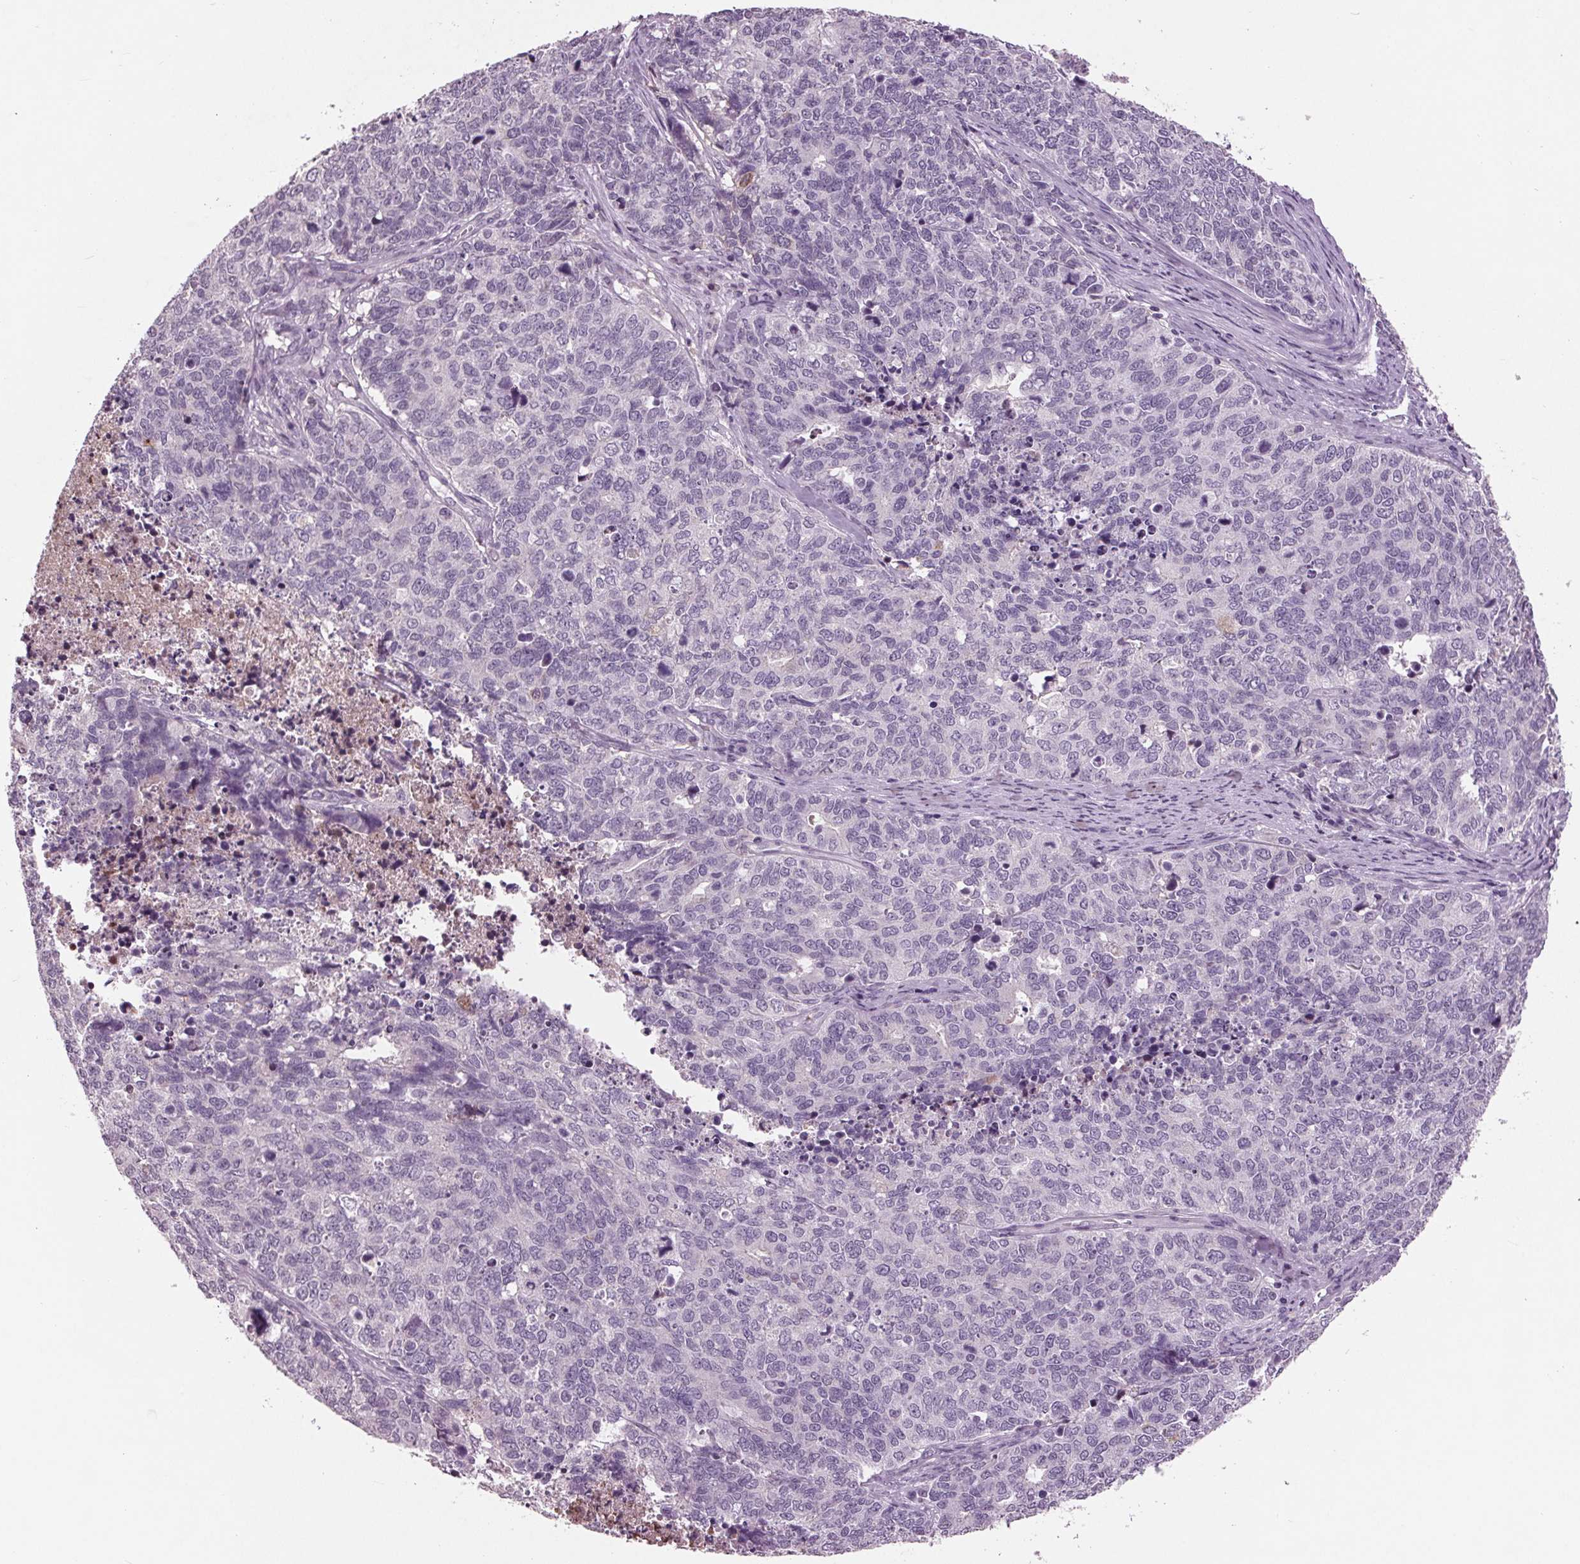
{"staining": {"intensity": "negative", "quantity": "none", "location": "none"}, "tissue": "cervical cancer", "cell_type": "Tumor cells", "image_type": "cancer", "snomed": [{"axis": "morphology", "description": "Adenocarcinoma, NOS"}, {"axis": "topography", "description": "Cervix"}], "caption": "This is an immunohistochemistry histopathology image of human cervical cancer (adenocarcinoma). There is no staining in tumor cells.", "gene": "C6", "patient": {"sex": "female", "age": 63}}